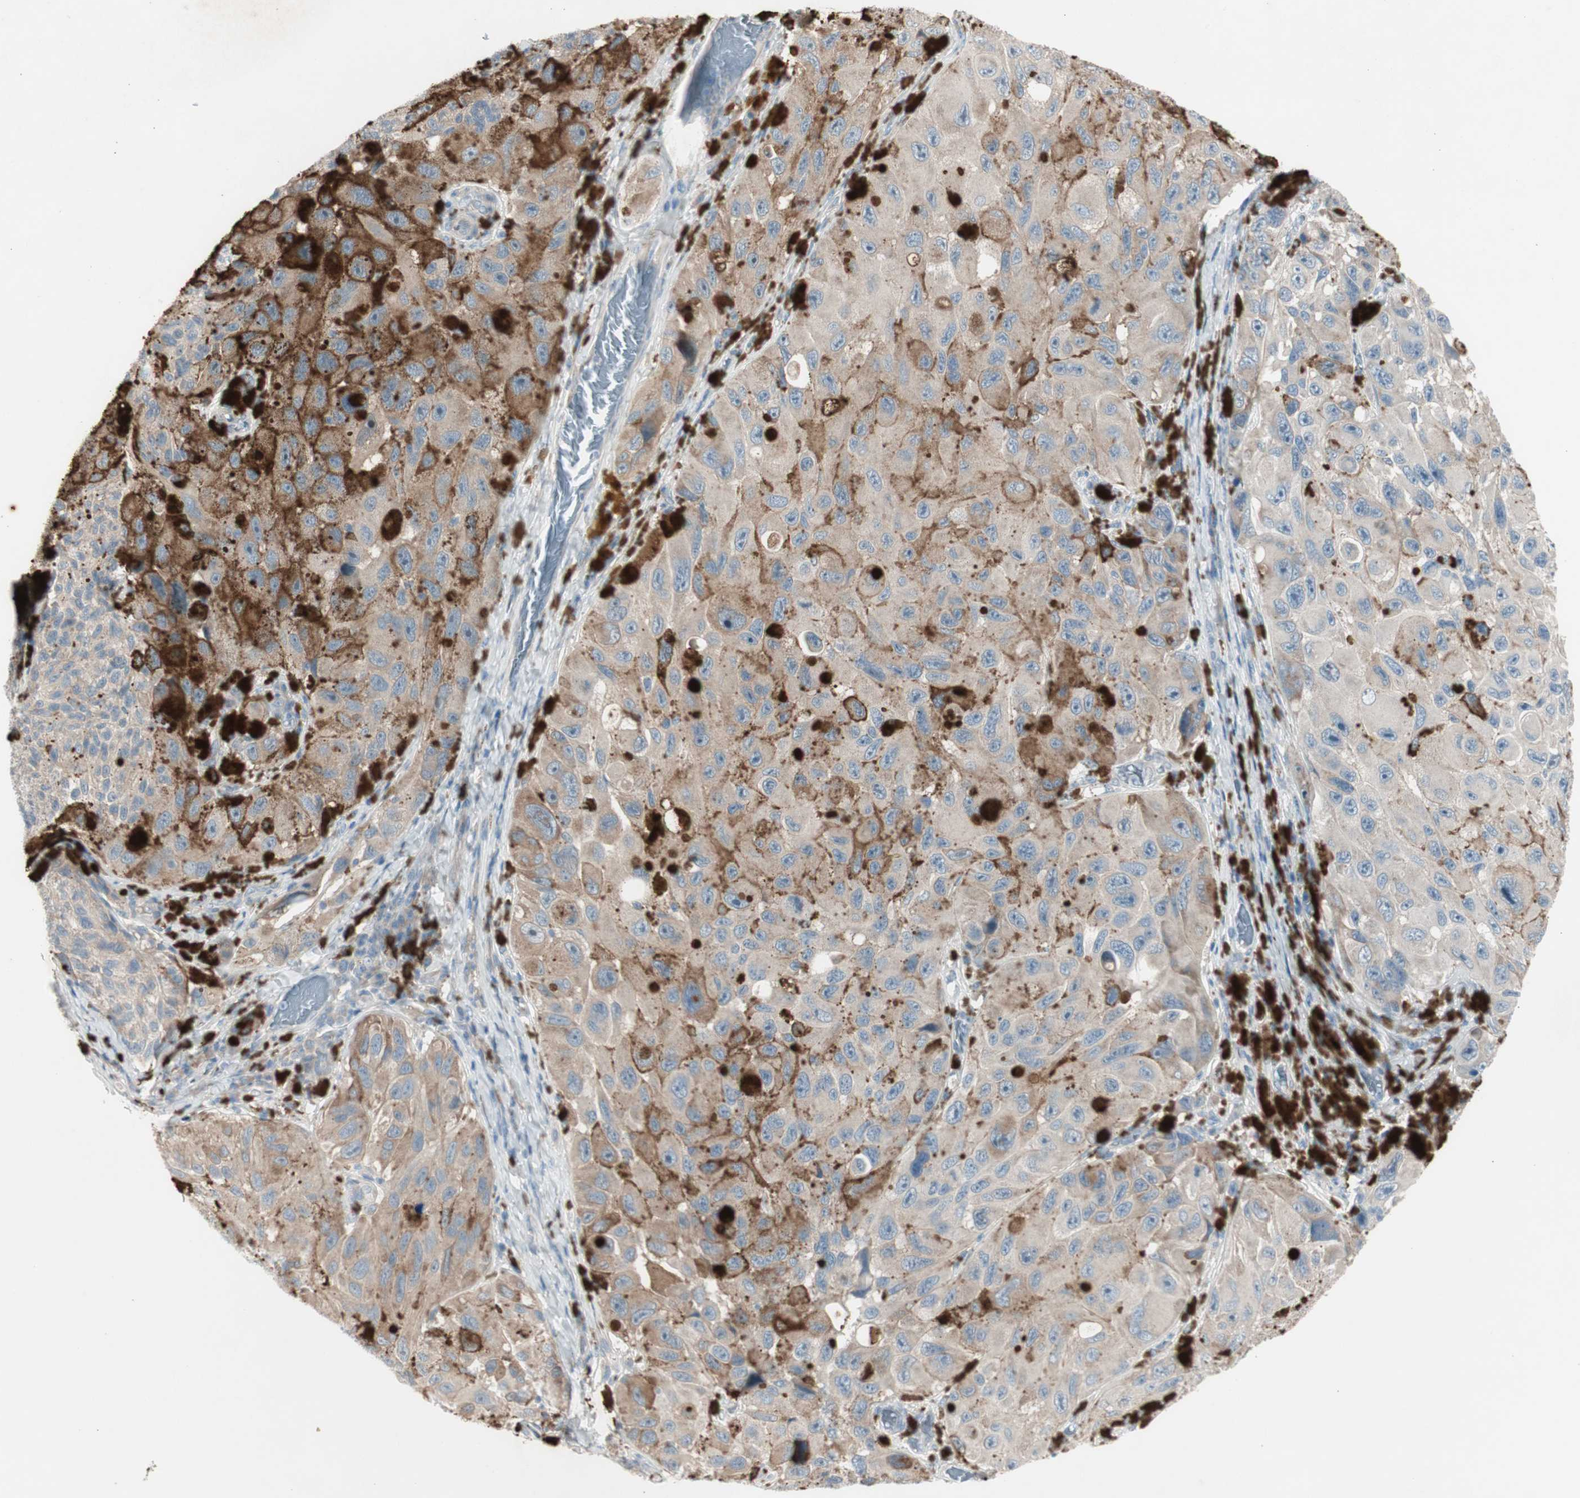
{"staining": {"intensity": "weak", "quantity": ">75%", "location": "cytoplasmic/membranous"}, "tissue": "melanoma", "cell_type": "Tumor cells", "image_type": "cancer", "snomed": [{"axis": "morphology", "description": "Malignant melanoma, NOS"}, {"axis": "topography", "description": "Skin"}], "caption": "This micrograph displays malignant melanoma stained with immunohistochemistry (IHC) to label a protein in brown. The cytoplasmic/membranous of tumor cells show weak positivity for the protein. Nuclei are counter-stained blue.", "gene": "MAPRE3", "patient": {"sex": "female", "age": 73}}